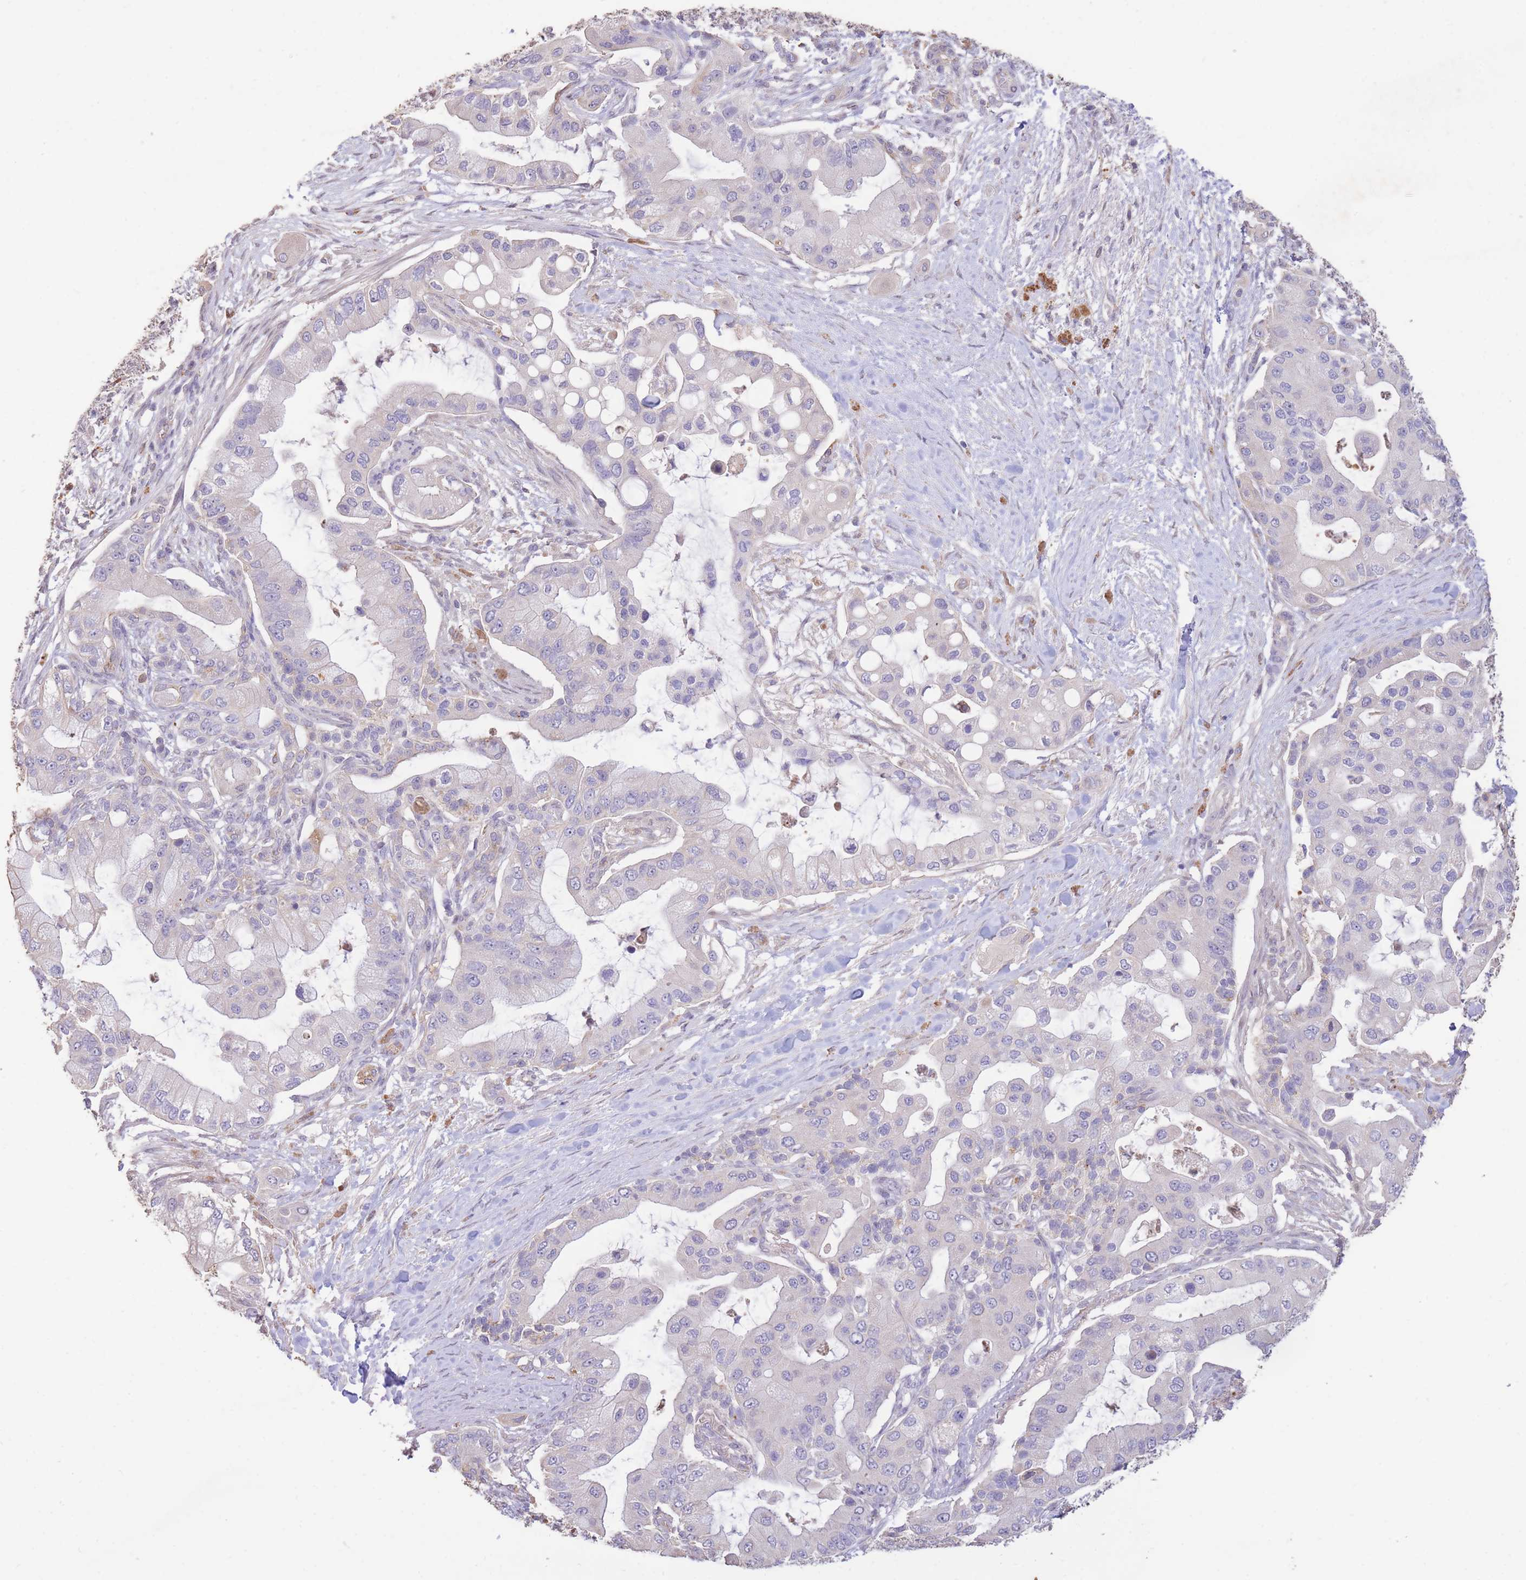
{"staining": {"intensity": "negative", "quantity": "none", "location": "none"}, "tissue": "pancreatic cancer", "cell_type": "Tumor cells", "image_type": "cancer", "snomed": [{"axis": "morphology", "description": "Adenocarcinoma, NOS"}, {"axis": "topography", "description": "Pancreas"}], "caption": "The immunohistochemistry (IHC) photomicrograph has no significant positivity in tumor cells of adenocarcinoma (pancreatic) tissue.", "gene": "RGS14", "patient": {"sex": "male", "age": 57}}